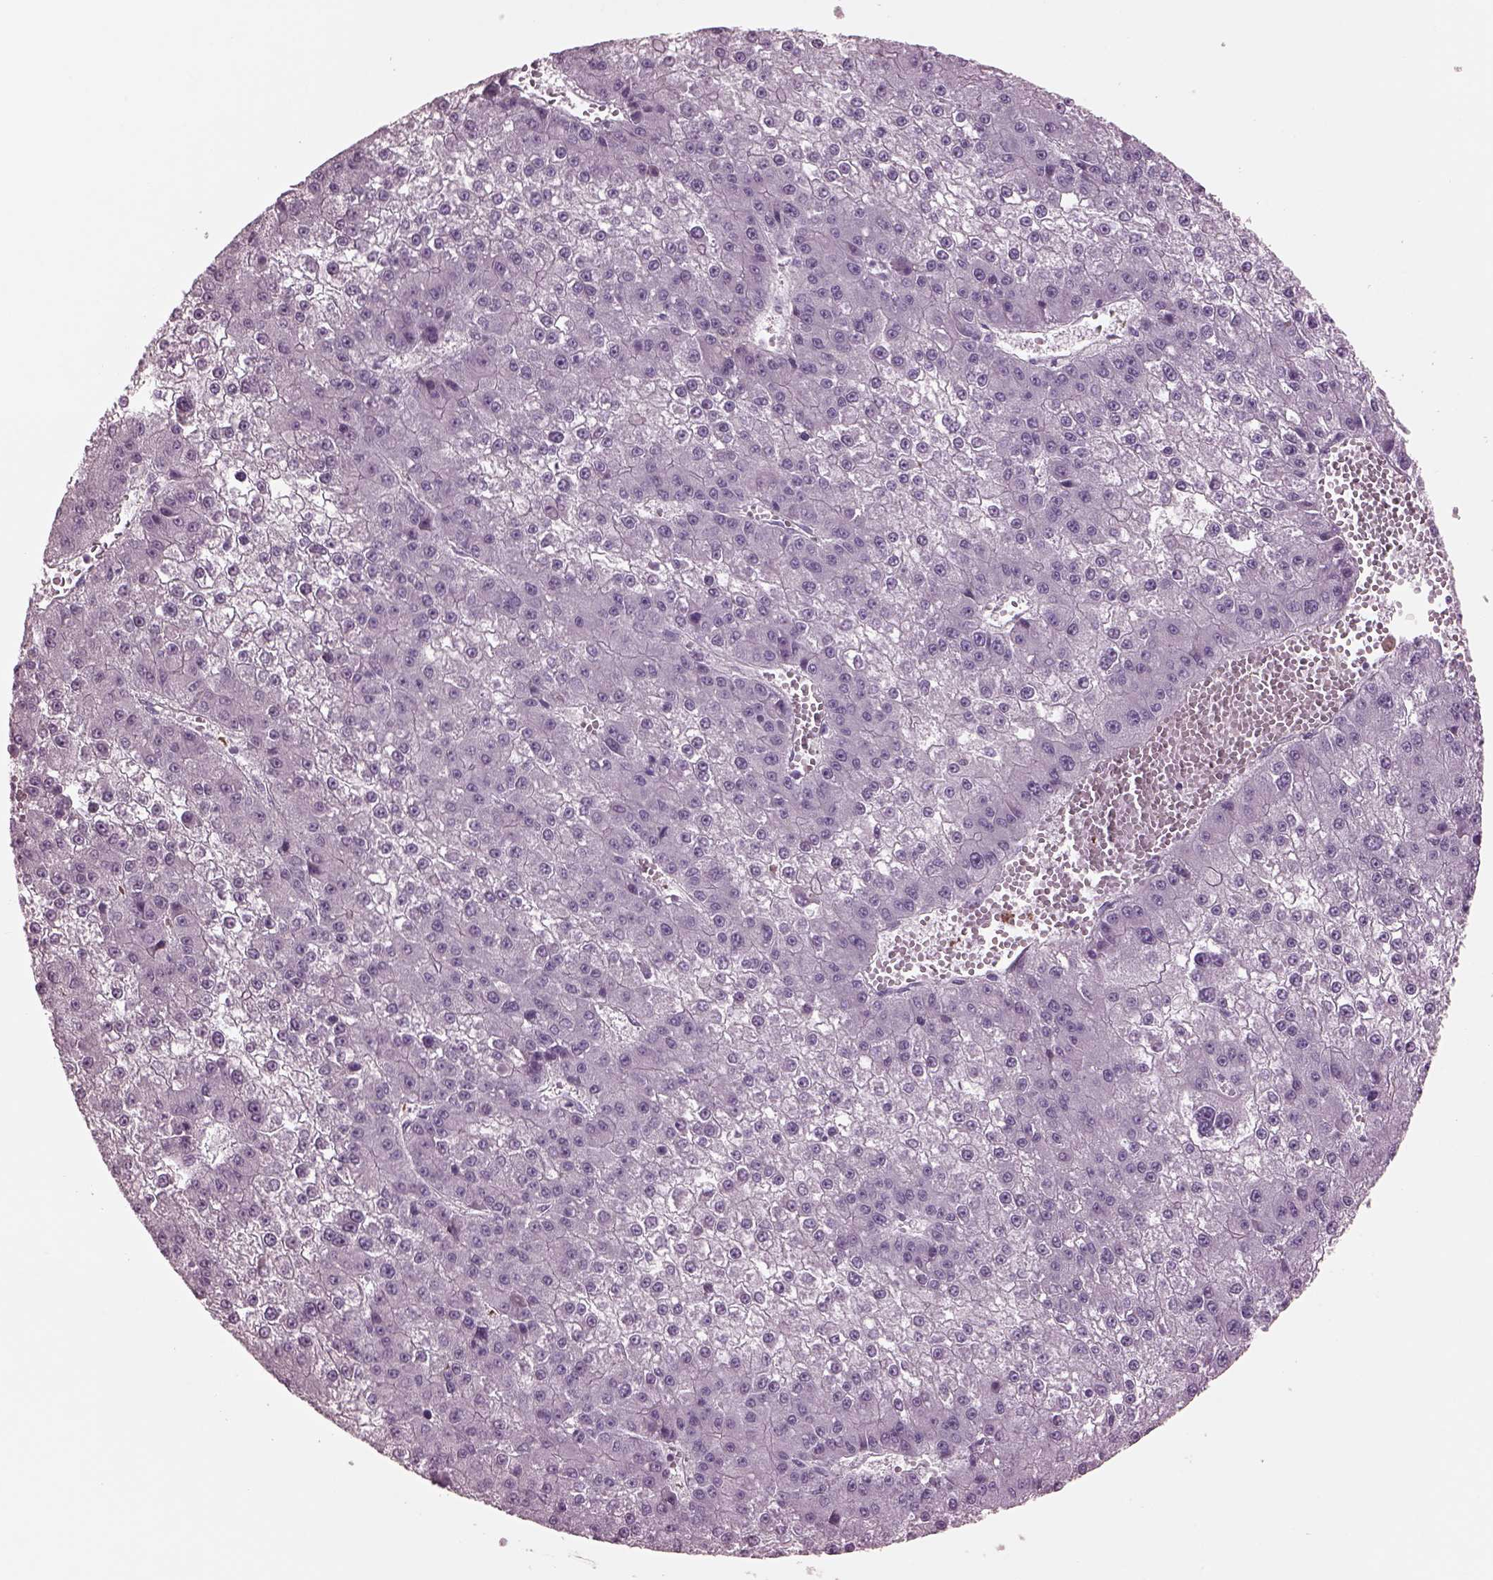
{"staining": {"intensity": "negative", "quantity": "none", "location": "none"}, "tissue": "liver cancer", "cell_type": "Tumor cells", "image_type": "cancer", "snomed": [{"axis": "morphology", "description": "Carcinoma, Hepatocellular, NOS"}, {"axis": "topography", "description": "Liver"}], "caption": "Tumor cells are negative for protein expression in human liver cancer.", "gene": "CYLC1", "patient": {"sex": "female", "age": 73}}